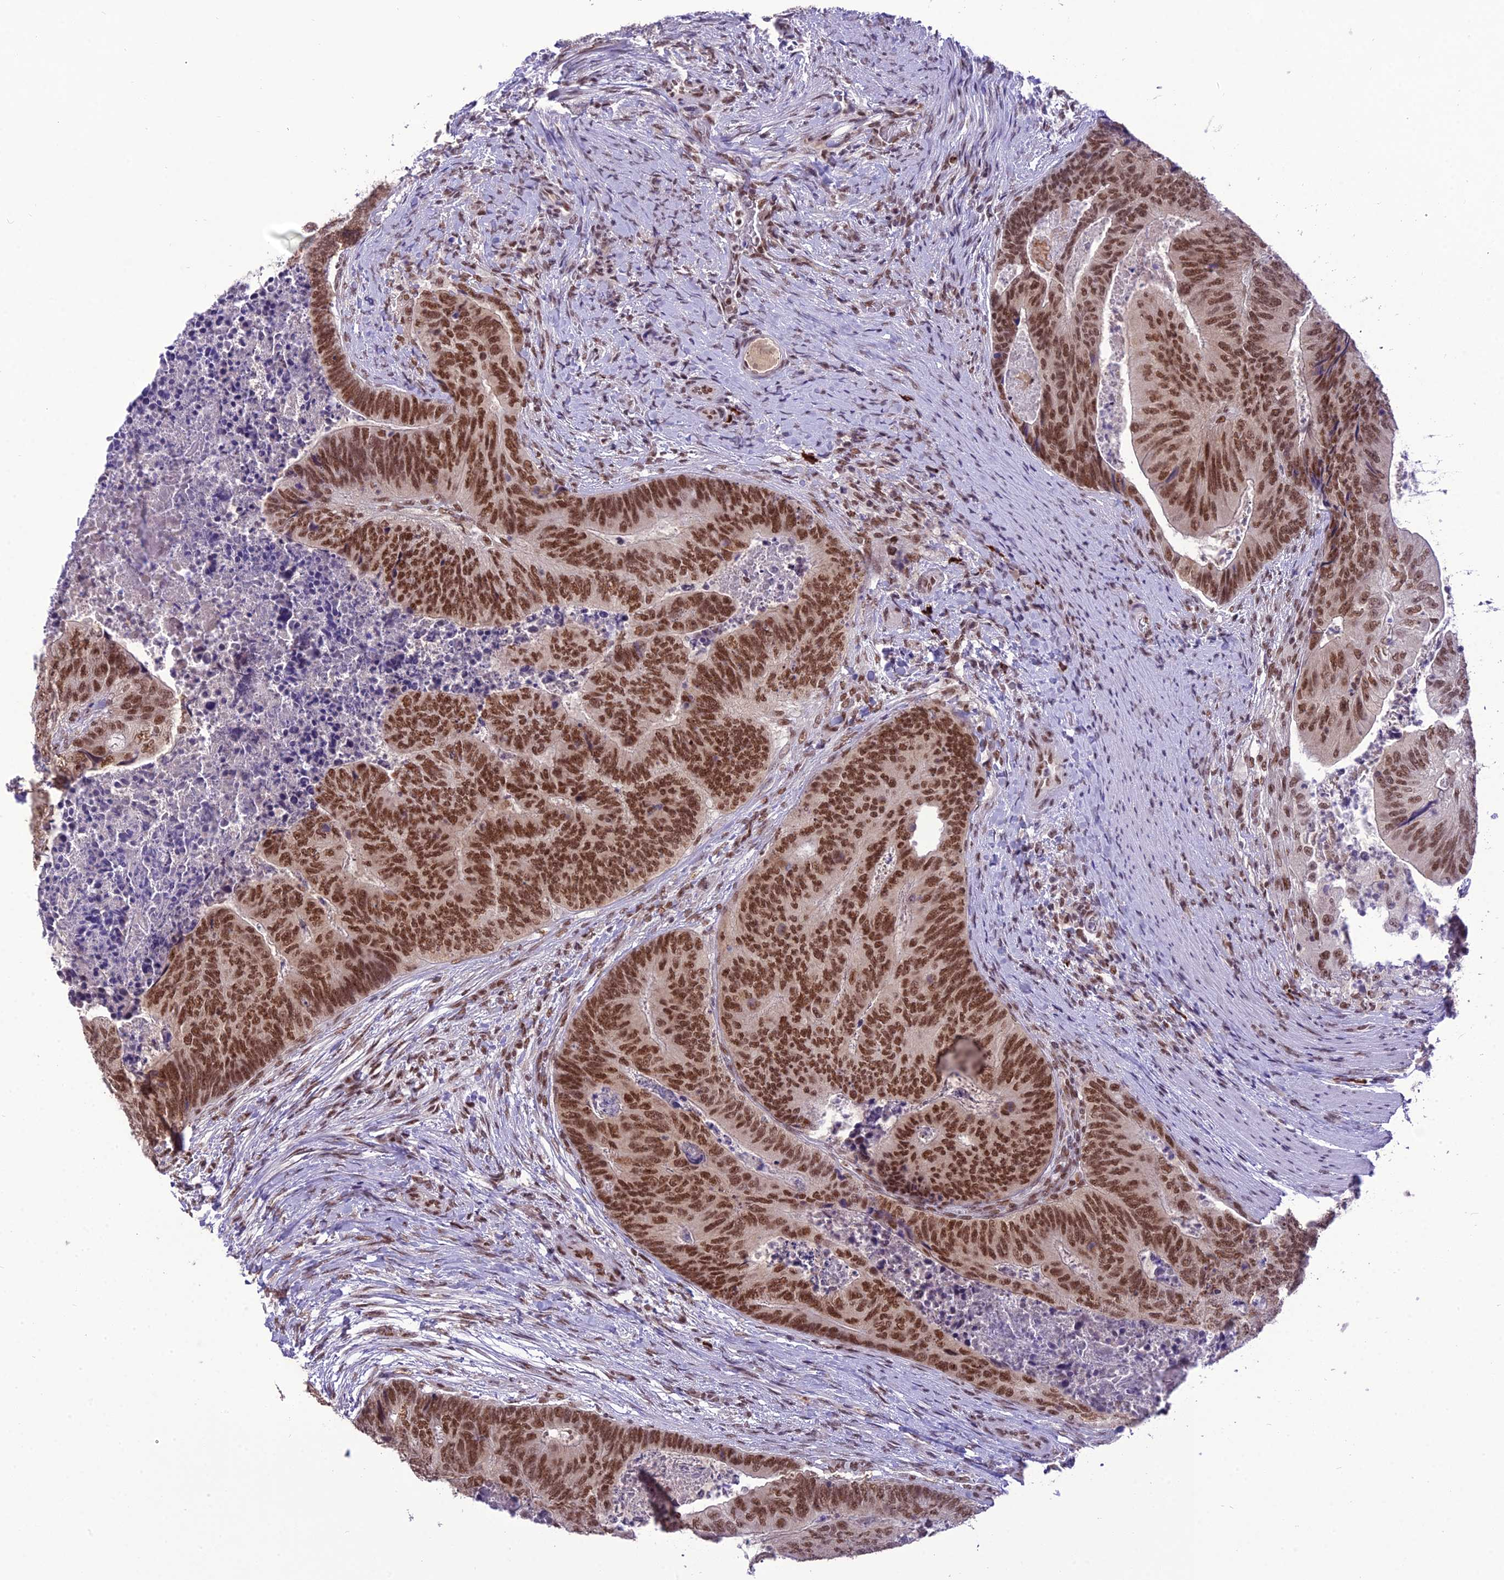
{"staining": {"intensity": "strong", "quantity": ">75%", "location": "nuclear"}, "tissue": "colorectal cancer", "cell_type": "Tumor cells", "image_type": "cancer", "snomed": [{"axis": "morphology", "description": "Adenocarcinoma, NOS"}, {"axis": "topography", "description": "Colon"}], "caption": "Protein staining of colorectal cancer tissue reveals strong nuclear expression in about >75% of tumor cells. (DAB IHC, brown staining for protein, blue staining for nuclei).", "gene": "SH3RF3", "patient": {"sex": "female", "age": 67}}